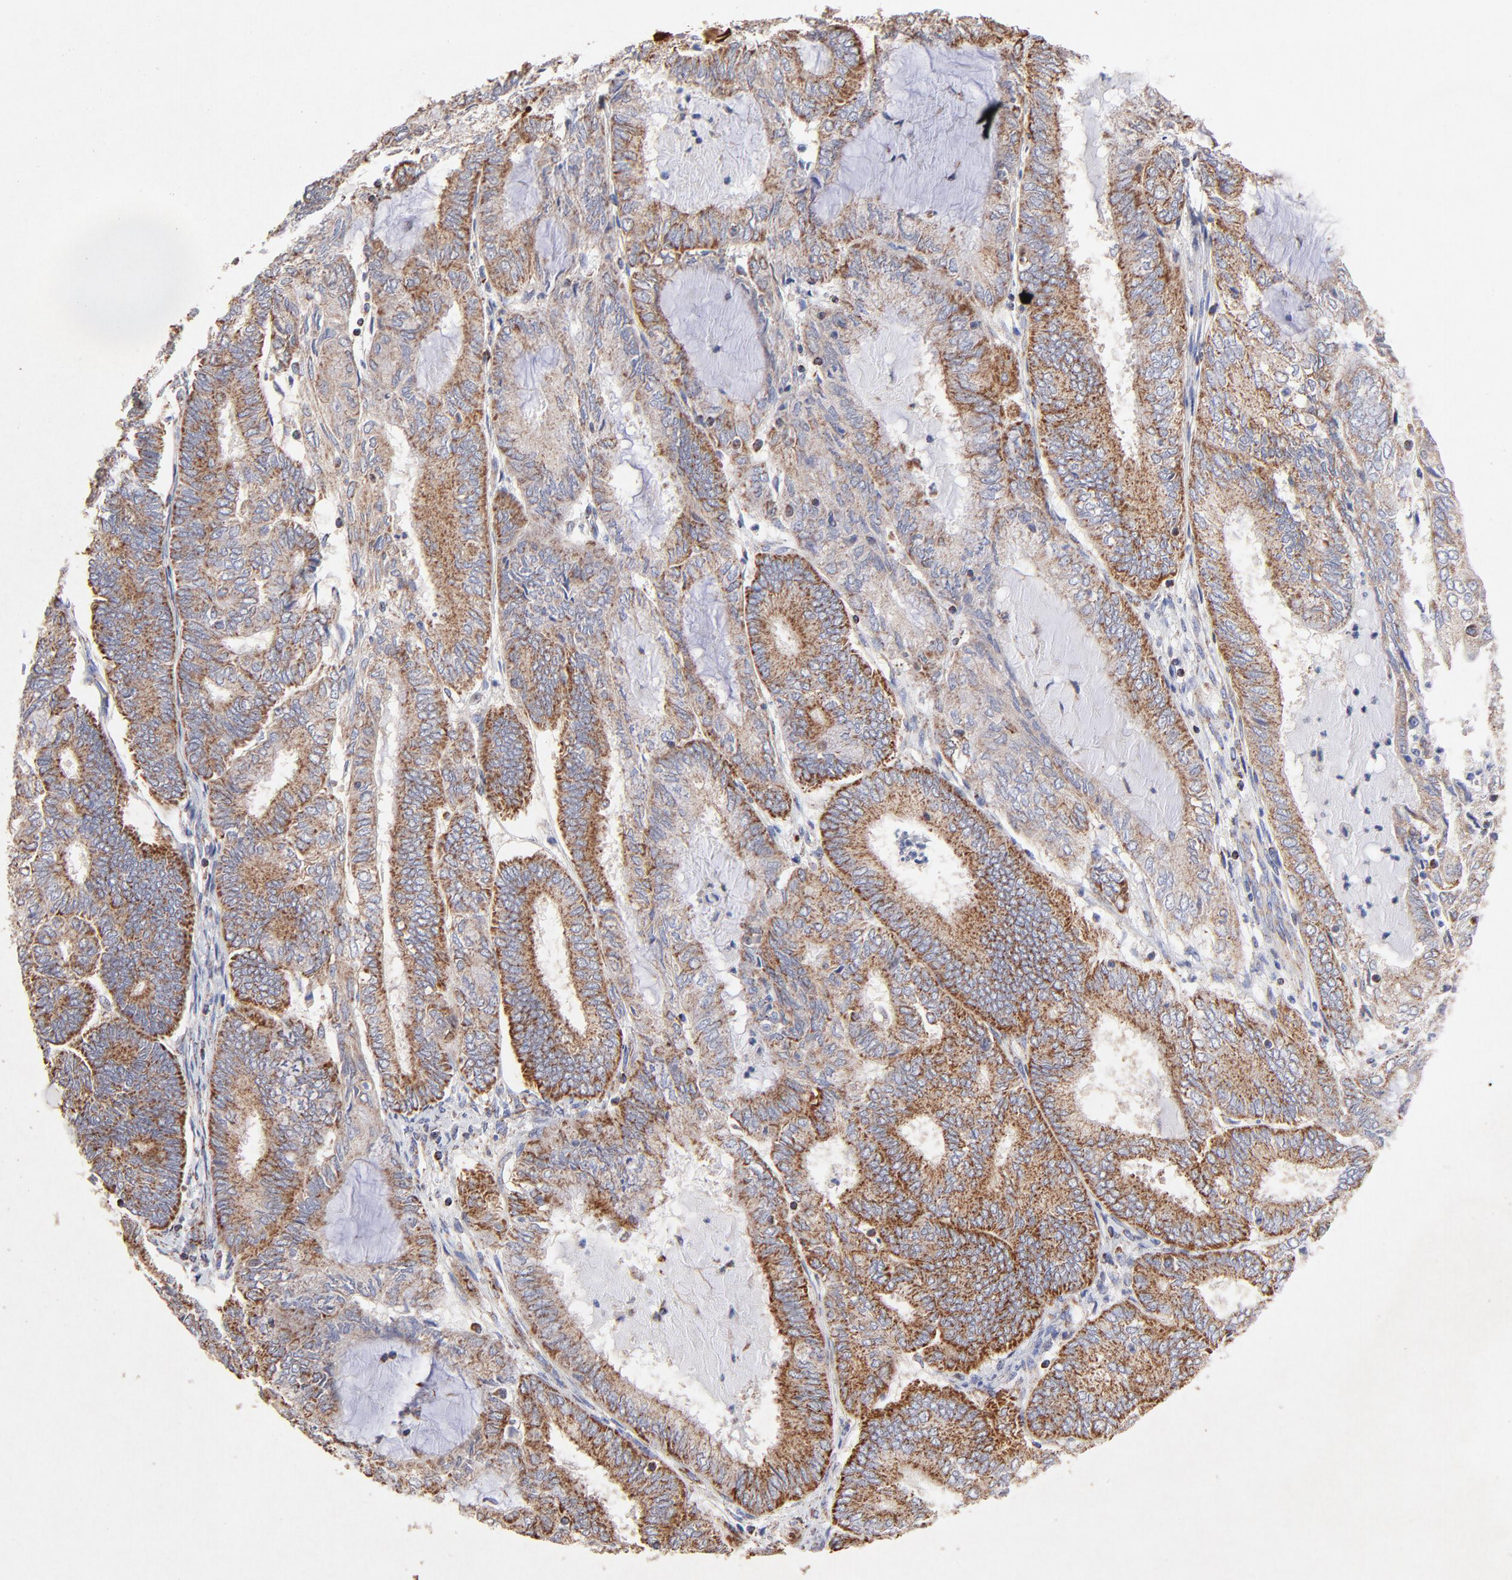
{"staining": {"intensity": "moderate", "quantity": ">75%", "location": "cytoplasmic/membranous"}, "tissue": "endometrial cancer", "cell_type": "Tumor cells", "image_type": "cancer", "snomed": [{"axis": "morphology", "description": "Adenocarcinoma, NOS"}, {"axis": "topography", "description": "Endometrium"}], "caption": "This micrograph demonstrates IHC staining of endometrial cancer (adenocarcinoma), with medium moderate cytoplasmic/membranous staining in approximately >75% of tumor cells.", "gene": "SSBP1", "patient": {"sex": "female", "age": 59}}